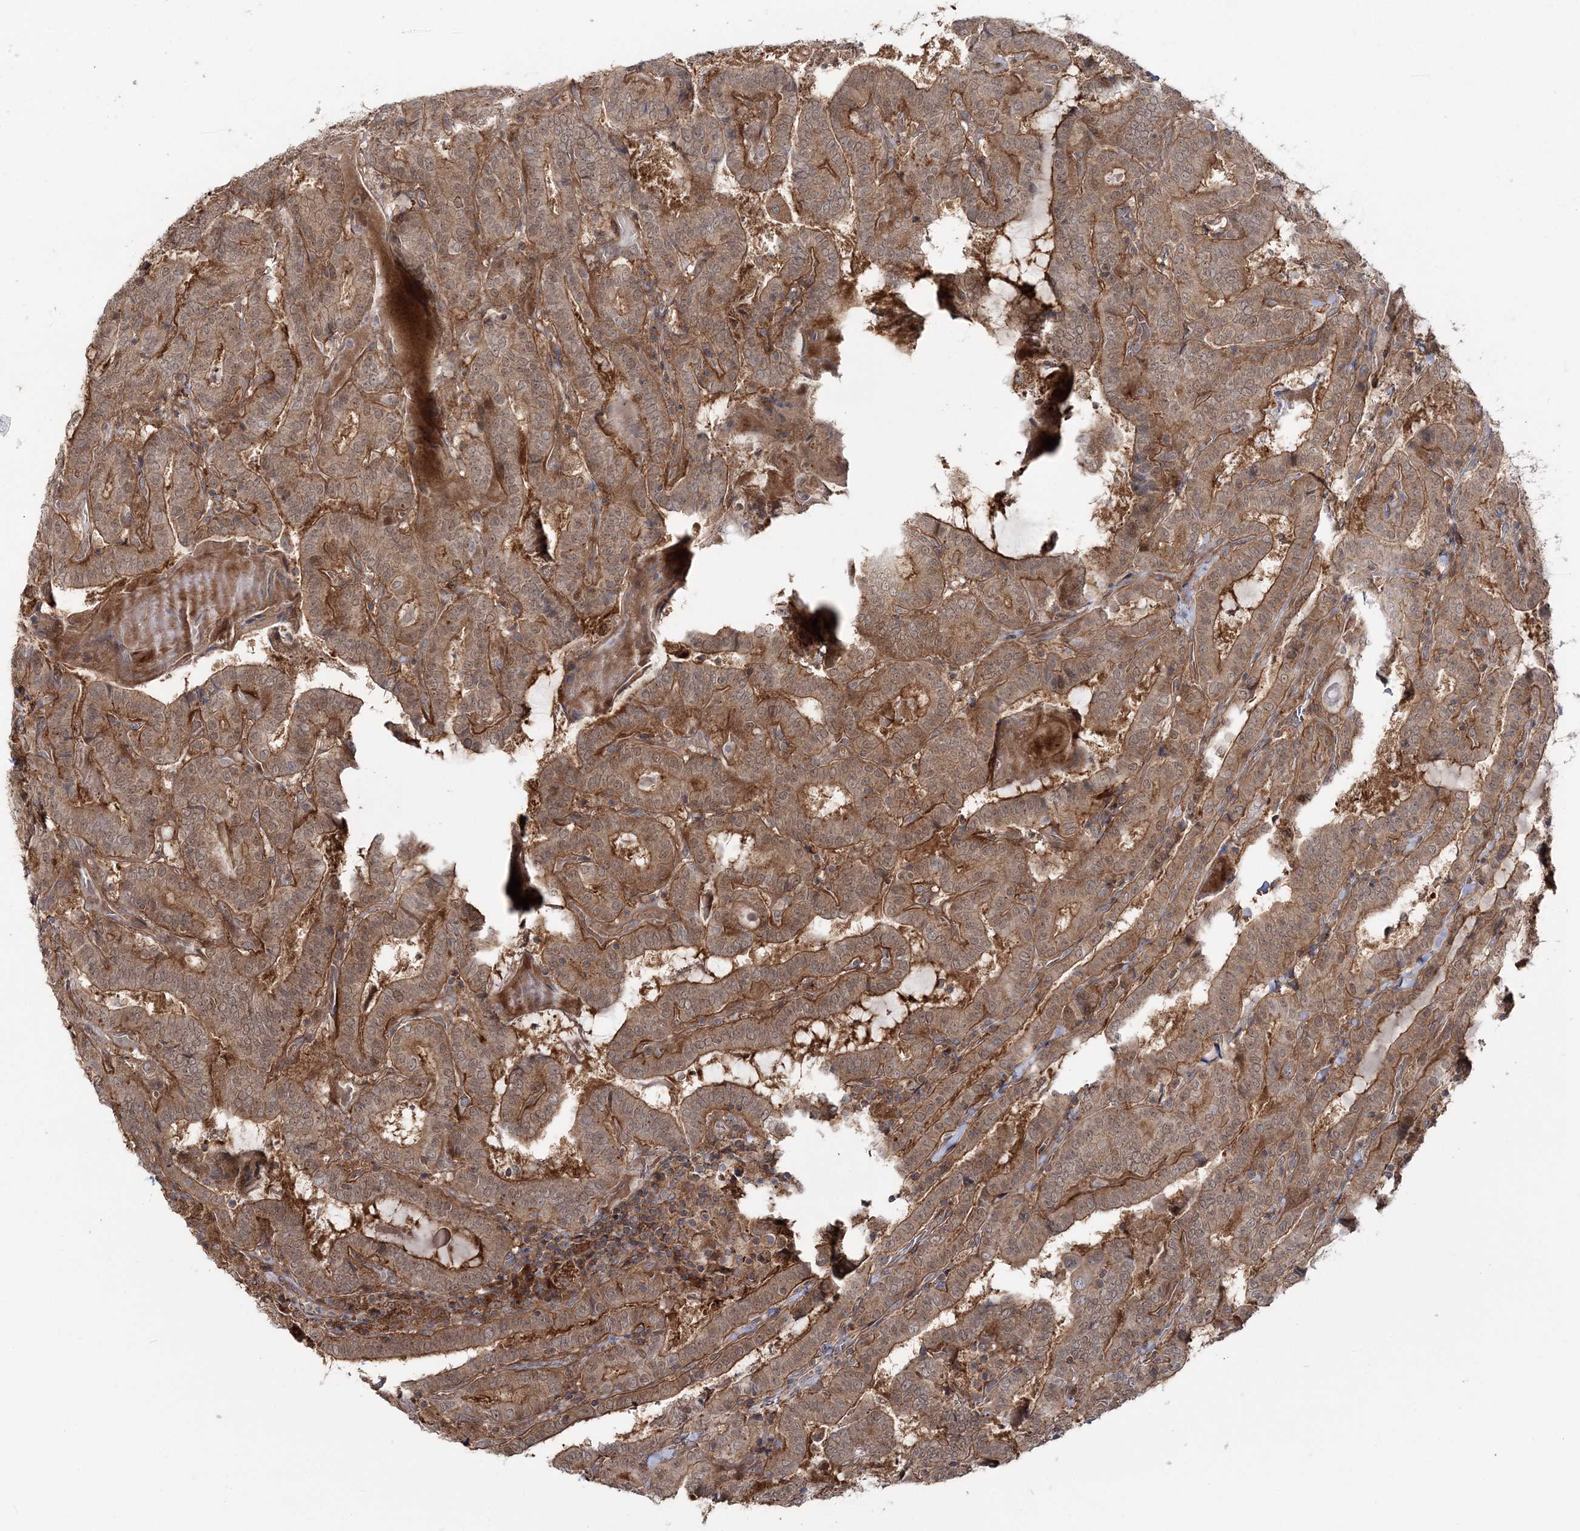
{"staining": {"intensity": "moderate", "quantity": ">75%", "location": "cytoplasmic/membranous"}, "tissue": "thyroid cancer", "cell_type": "Tumor cells", "image_type": "cancer", "snomed": [{"axis": "morphology", "description": "Papillary adenocarcinoma, NOS"}, {"axis": "topography", "description": "Thyroid gland"}], "caption": "High-magnification brightfield microscopy of thyroid cancer (papillary adenocarcinoma) stained with DAB (brown) and counterstained with hematoxylin (blue). tumor cells exhibit moderate cytoplasmic/membranous staining is appreciated in approximately>75% of cells. (DAB (3,3'-diaminobenzidine) IHC, brown staining for protein, blue staining for nuclei).", "gene": "MOCS2", "patient": {"sex": "female", "age": 72}}